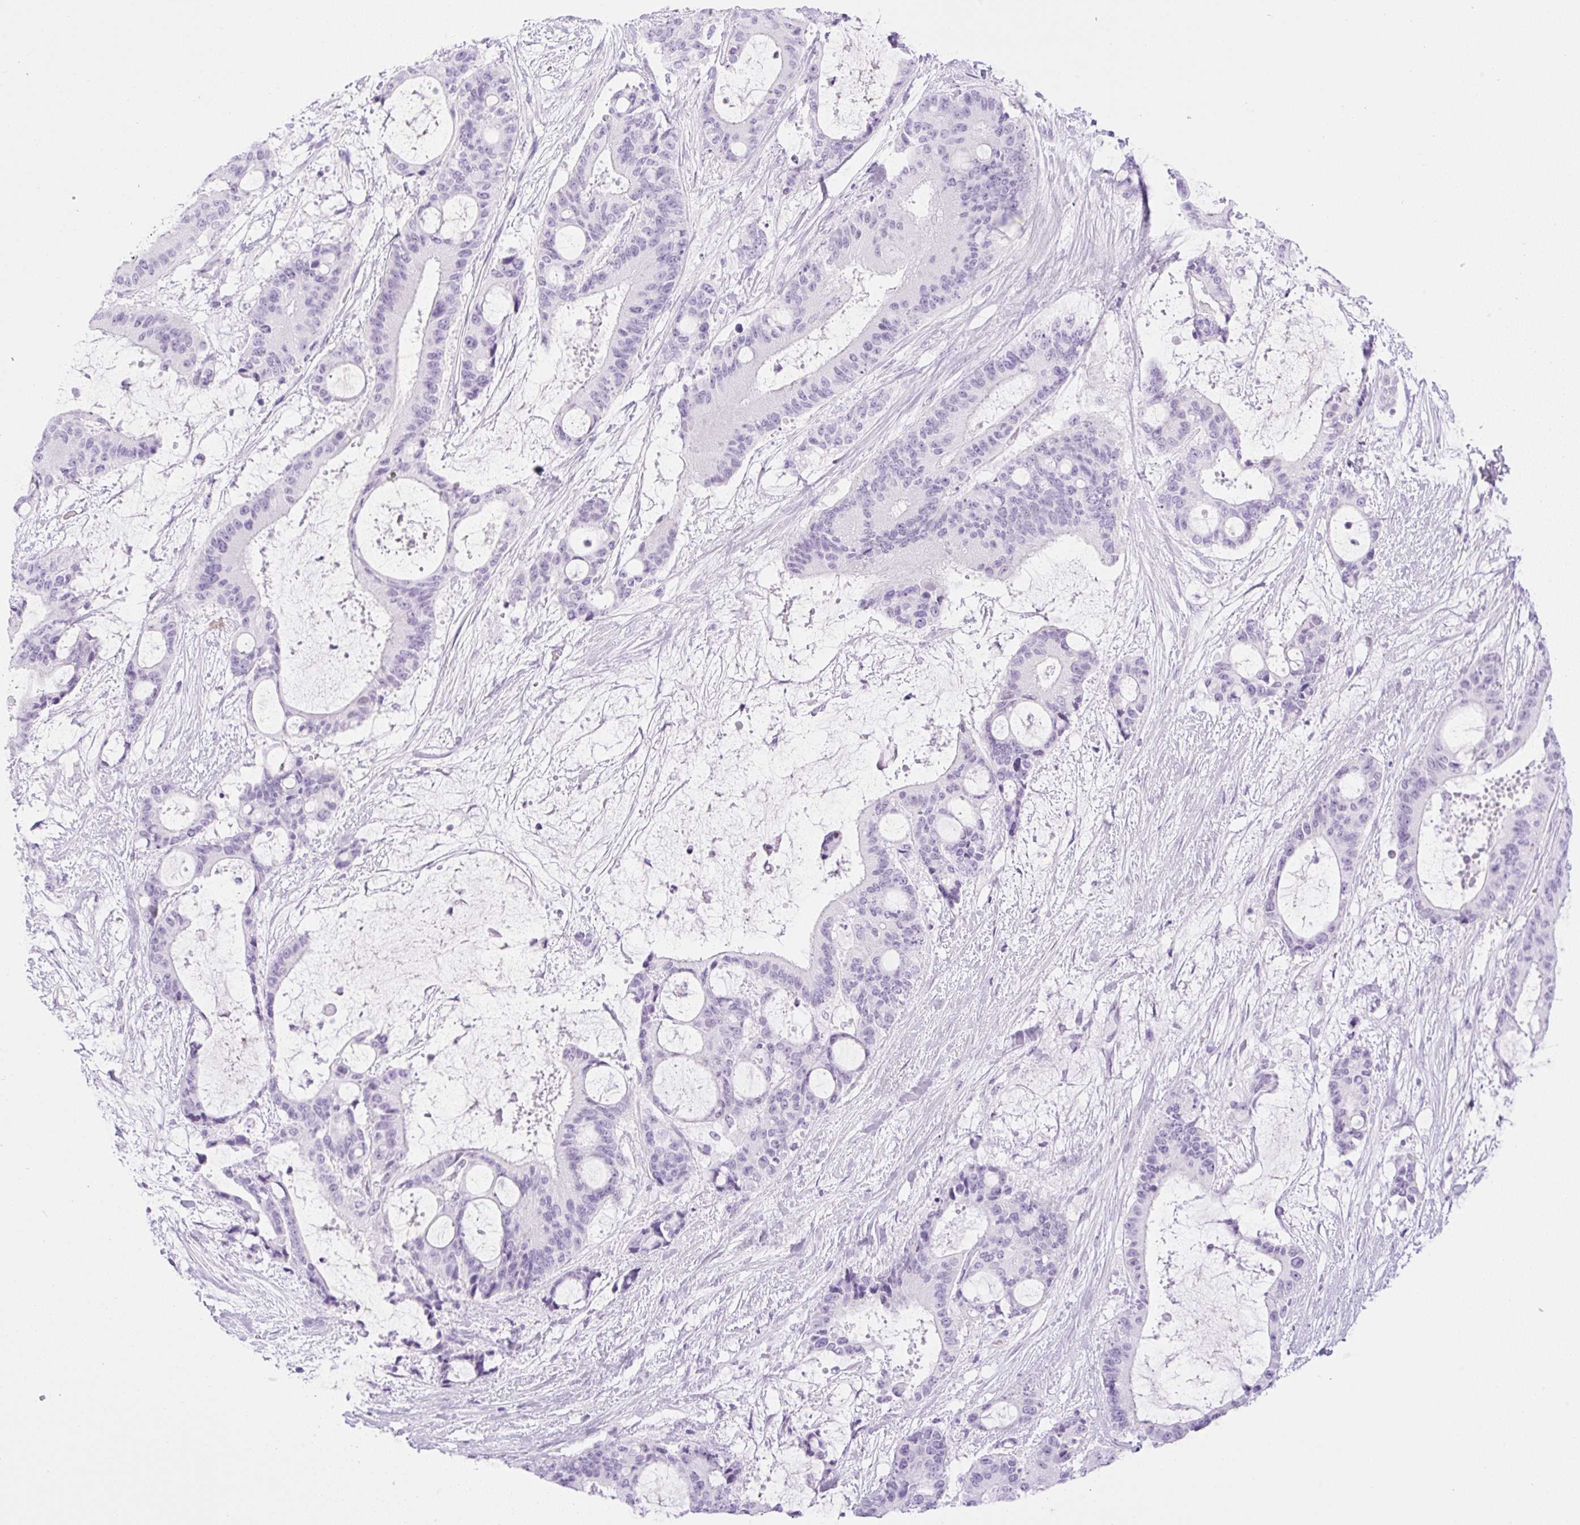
{"staining": {"intensity": "negative", "quantity": "none", "location": "none"}, "tissue": "liver cancer", "cell_type": "Tumor cells", "image_type": "cancer", "snomed": [{"axis": "morphology", "description": "Normal tissue, NOS"}, {"axis": "morphology", "description": "Cholangiocarcinoma"}, {"axis": "topography", "description": "Liver"}, {"axis": "topography", "description": "Peripheral nerve tissue"}], "caption": "A micrograph of human cholangiocarcinoma (liver) is negative for staining in tumor cells.", "gene": "SPRR4", "patient": {"sex": "female", "age": 73}}